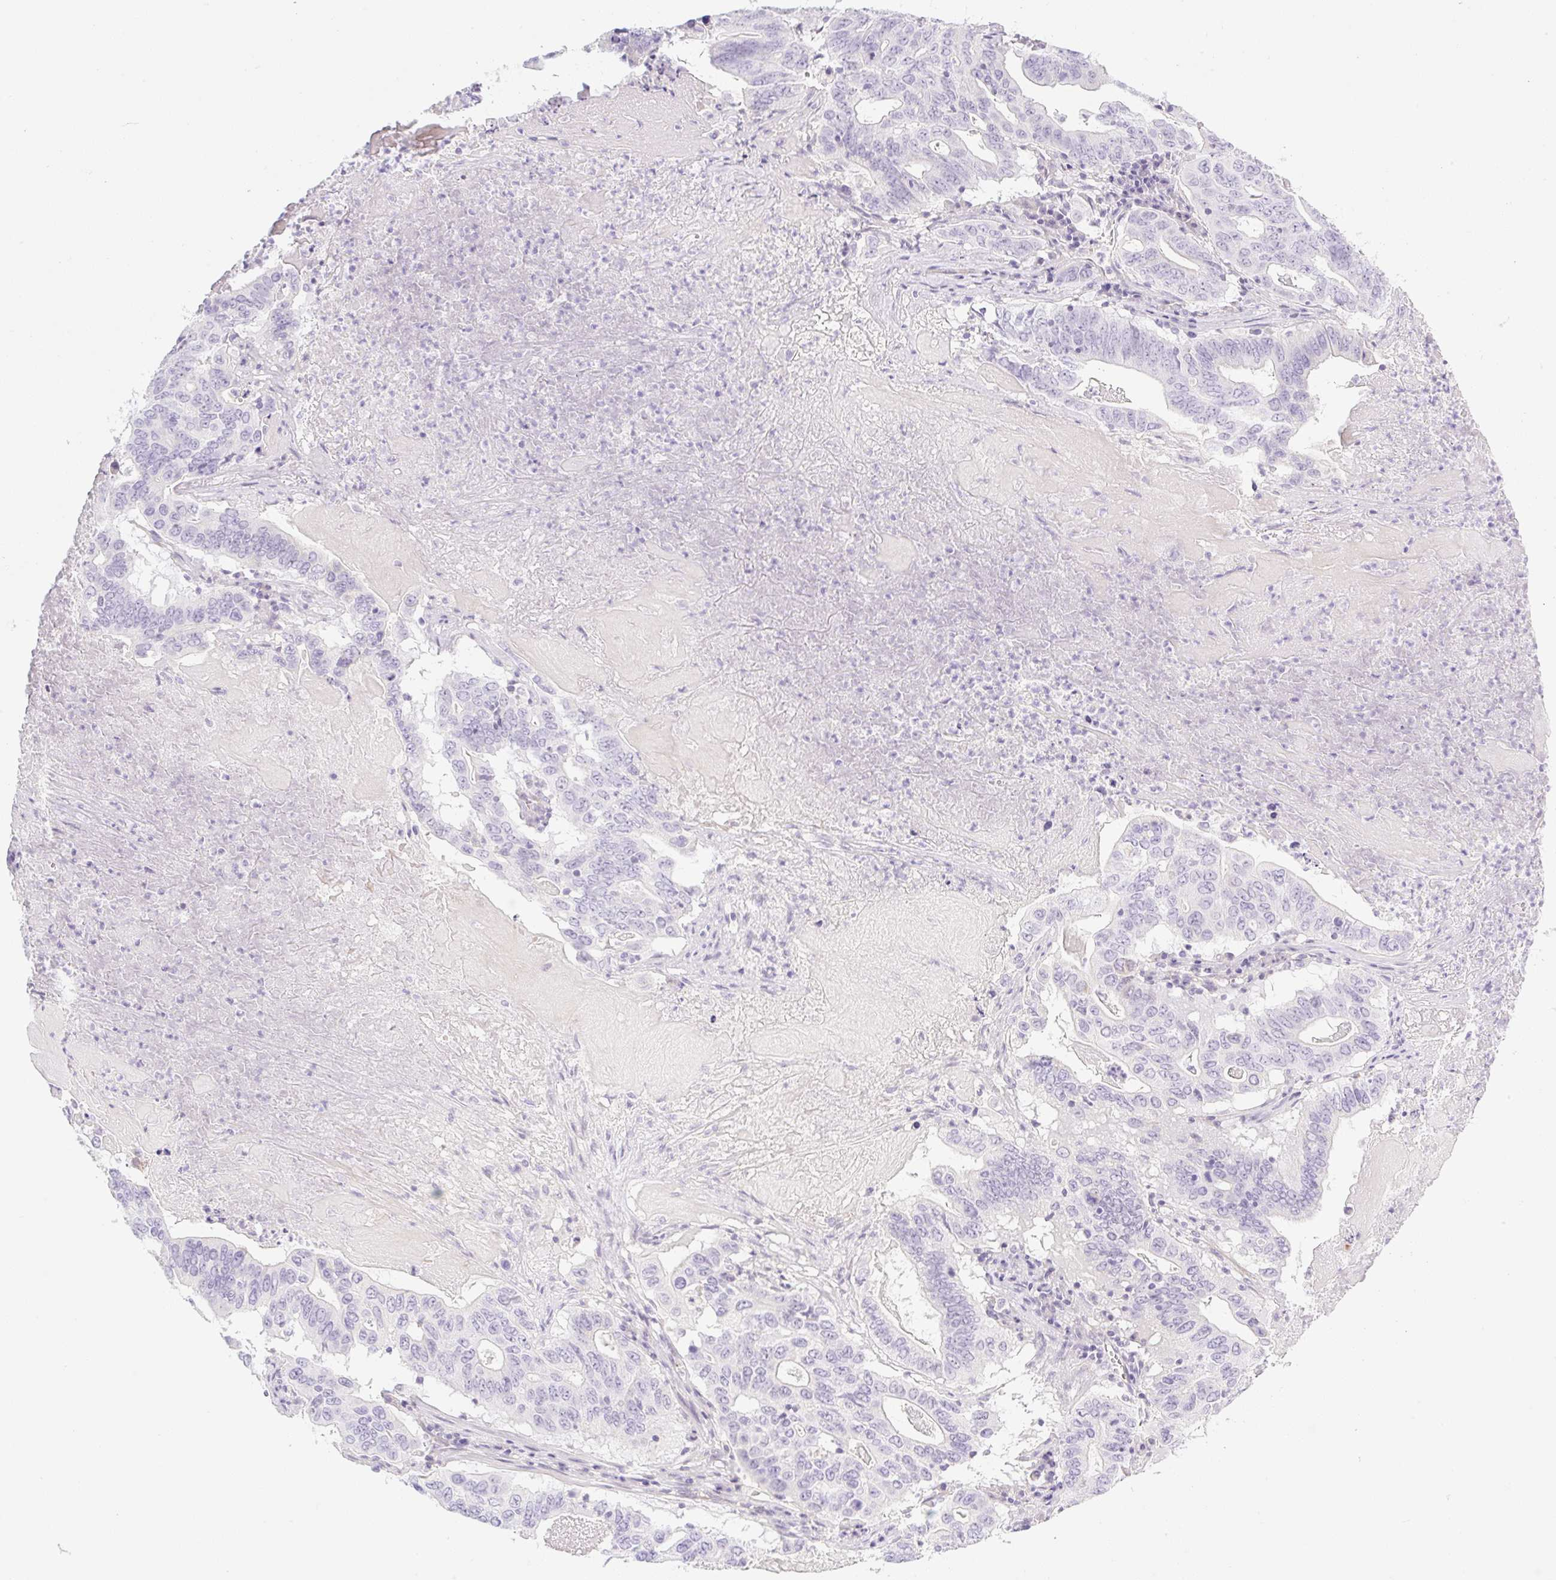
{"staining": {"intensity": "negative", "quantity": "none", "location": "none"}, "tissue": "lung cancer", "cell_type": "Tumor cells", "image_type": "cancer", "snomed": [{"axis": "morphology", "description": "Adenocarcinoma, NOS"}, {"axis": "topography", "description": "Lung"}], "caption": "This is an IHC histopathology image of lung cancer. There is no expression in tumor cells.", "gene": "MIA2", "patient": {"sex": "female", "age": 60}}